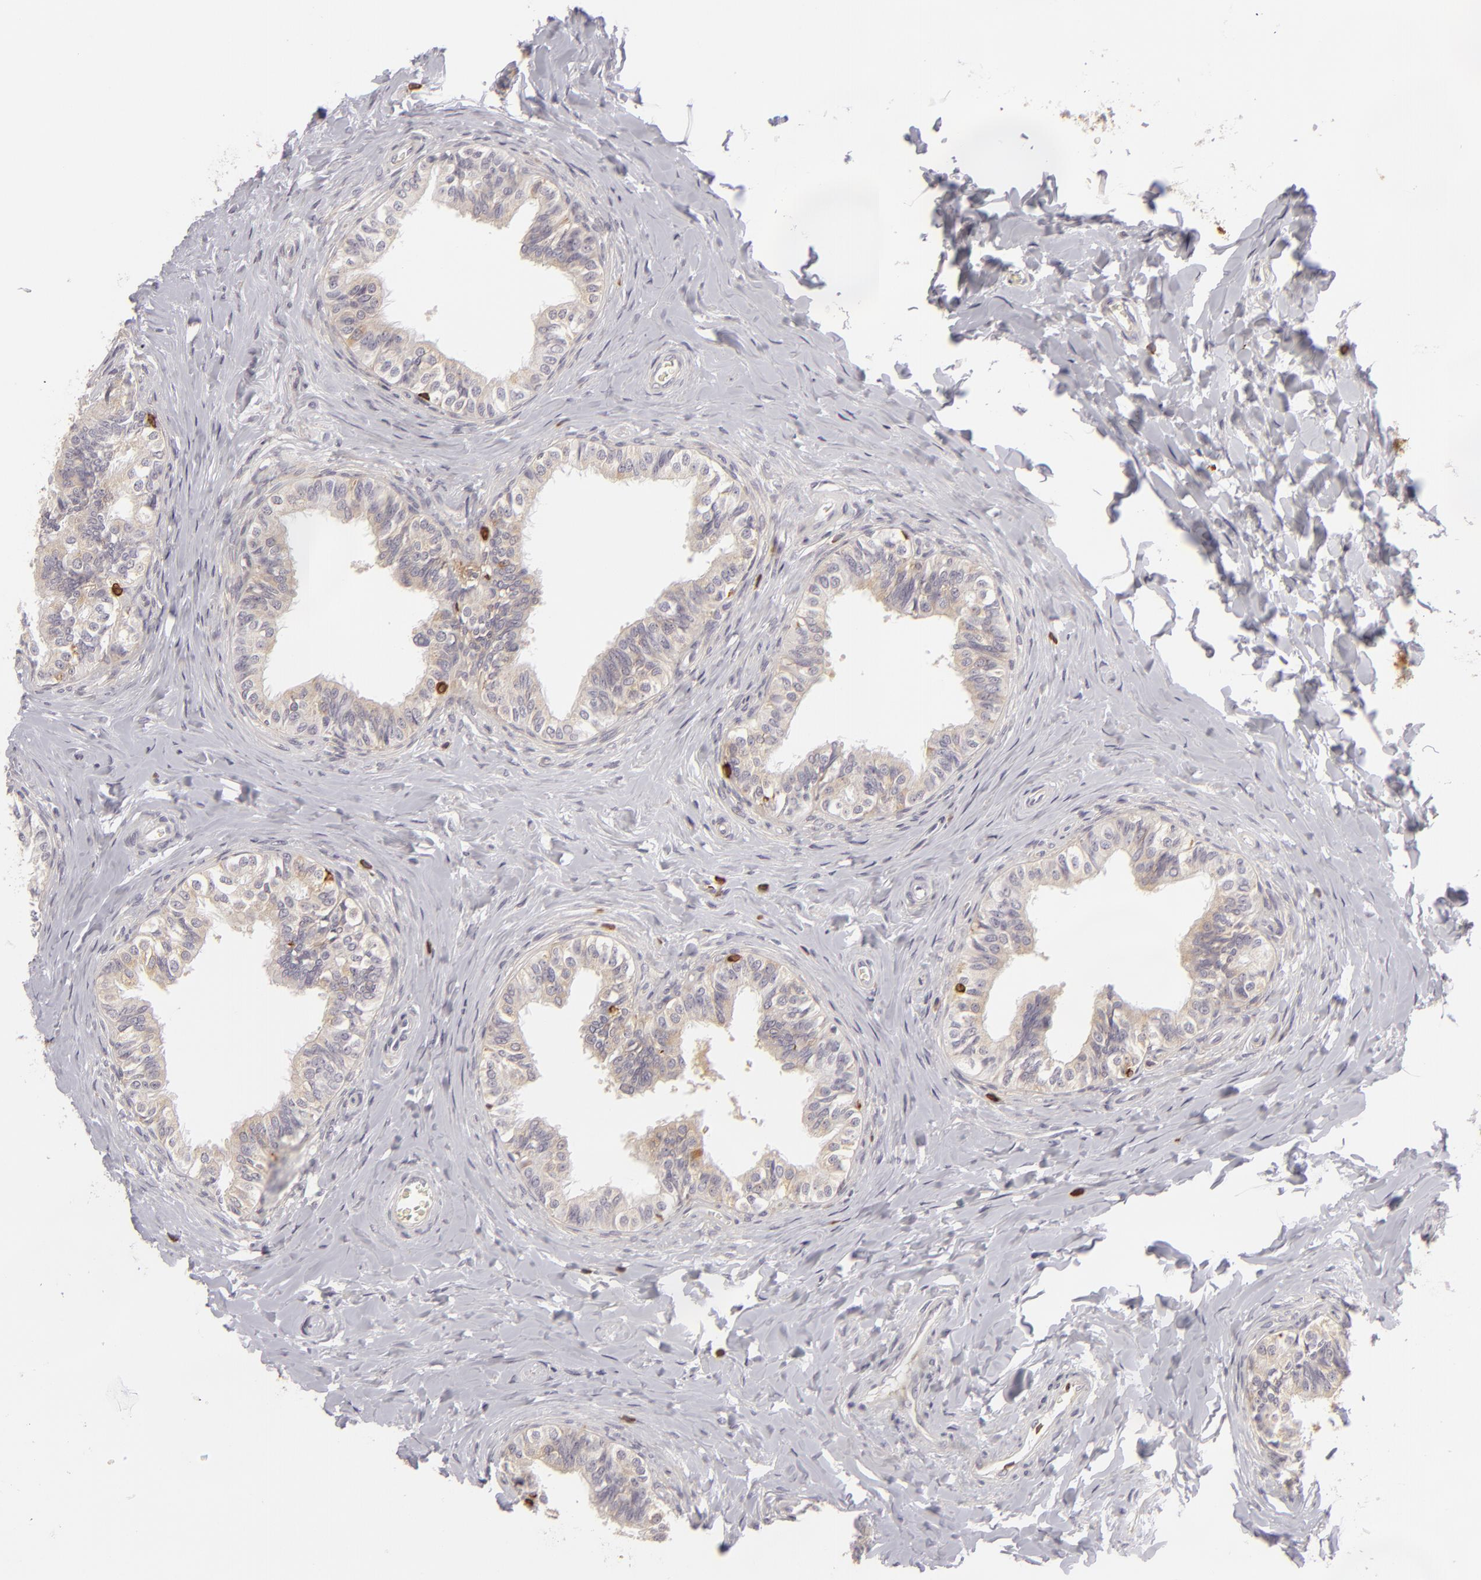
{"staining": {"intensity": "weak", "quantity": ">75%", "location": "cytoplasmic/membranous"}, "tissue": "epididymis", "cell_type": "Glandular cells", "image_type": "normal", "snomed": [{"axis": "morphology", "description": "Normal tissue, NOS"}, {"axis": "topography", "description": "Soft tissue"}, {"axis": "topography", "description": "Epididymis"}], "caption": "High-power microscopy captured an IHC histopathology image of unremarkable epididymis, revealing weak cytoplasmic/membranous staining in about >75% of glandular cells.", "gene": "APOBEC3G", "patient": {"sex": "male", "age": 26}}